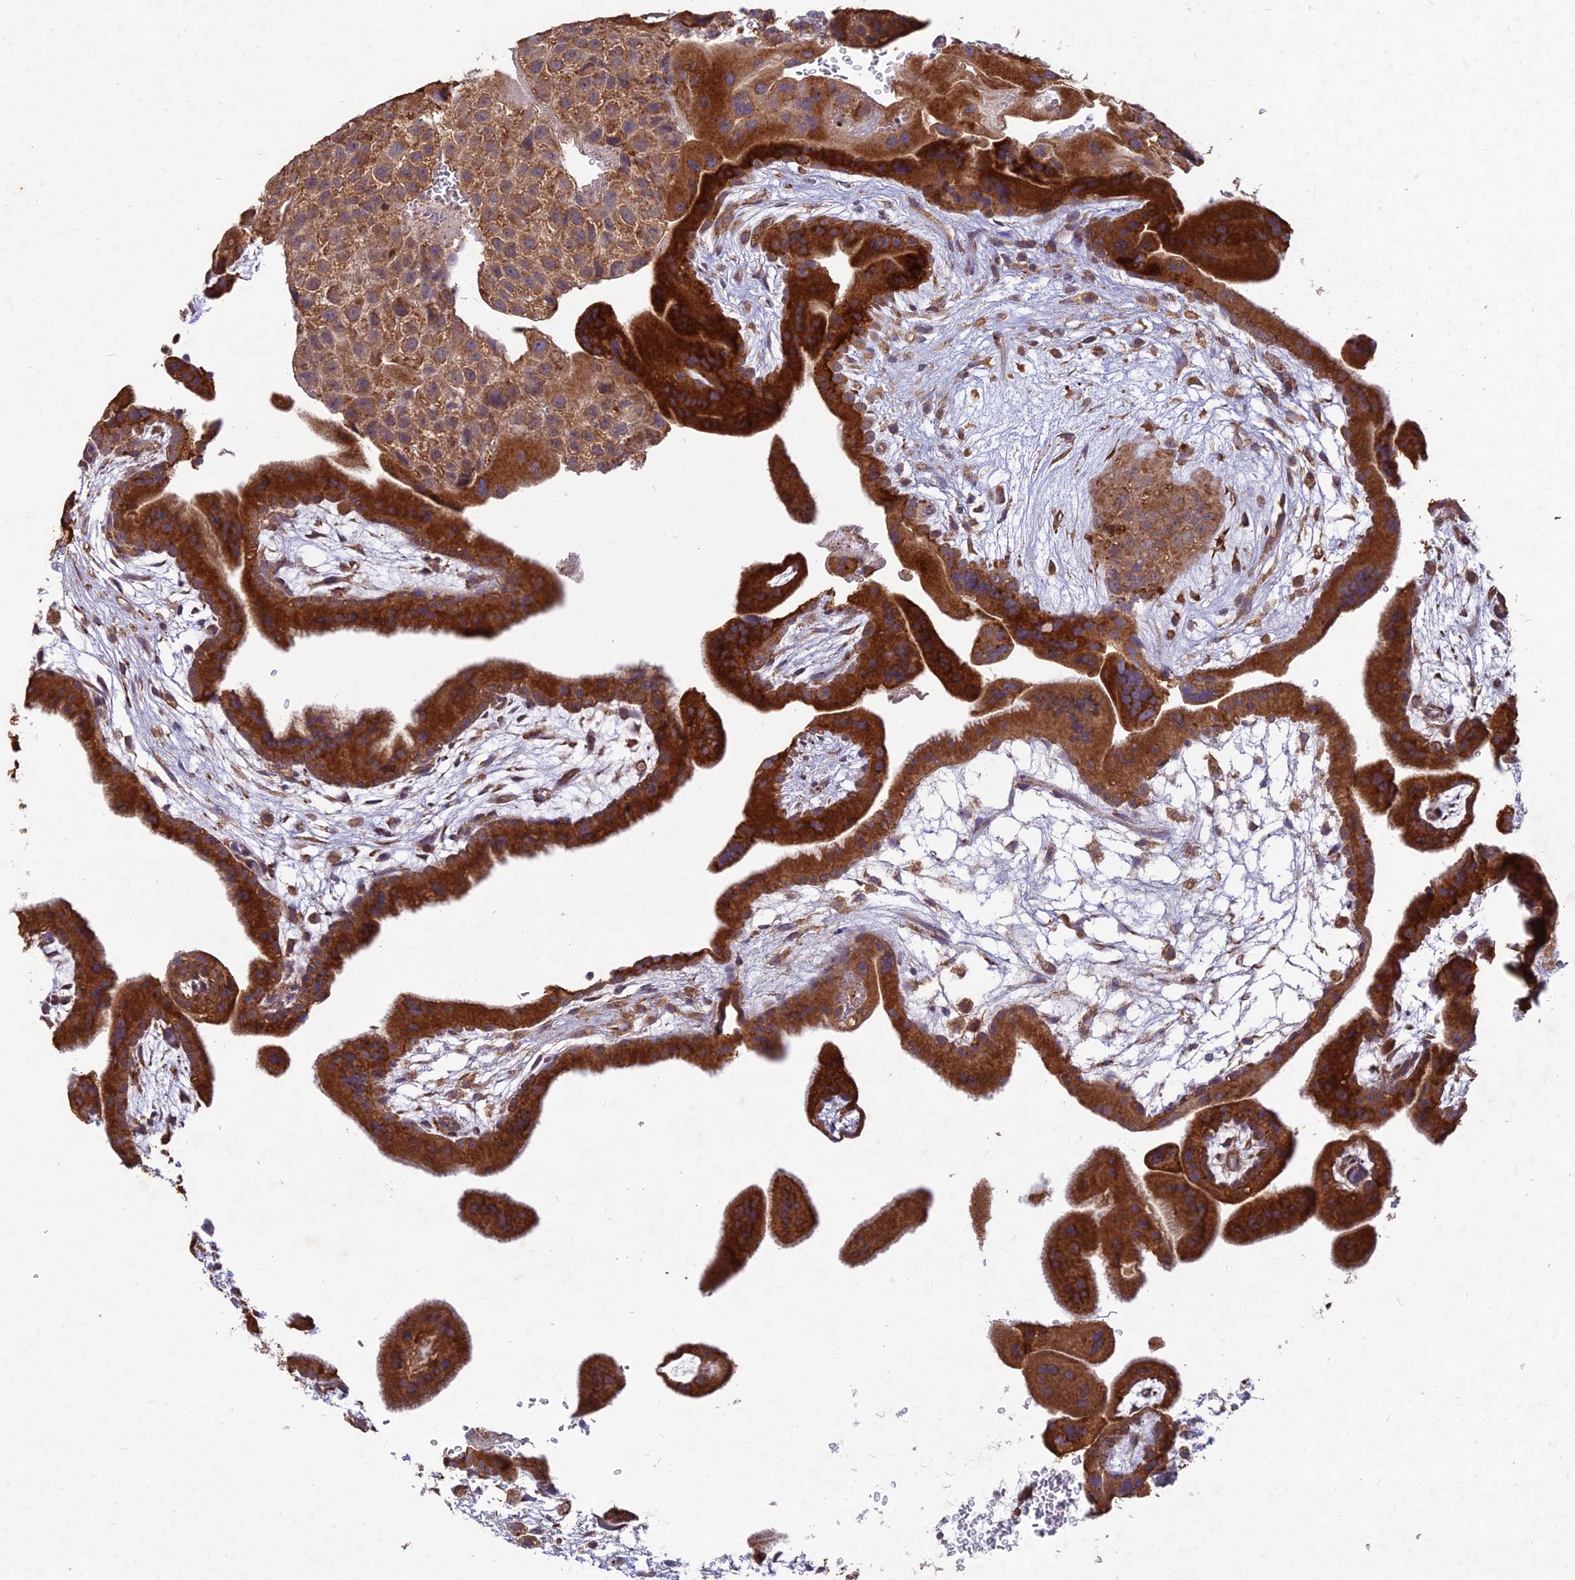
{"staining": {"intensity": "strong", "quantity": ">75%", "location": "cytoplasmic/membranous"}, "tissue": "placenta", "cell_type": "Decidual cells", "image_type": "normal", "snomed": [{"axis": "morphology", "description": "Normal tissue, NOS"}, {"axis": "topography", "description": "Placenta"}], "caption": "Approximately >75% of decidual cells in benign placenta exhibit strong cytoplasmic/membranous protein expression as visualized by brown immunohistochemical staining.", "gene": "NXNL2", "patient": {"sex": "female", "age": 35}}